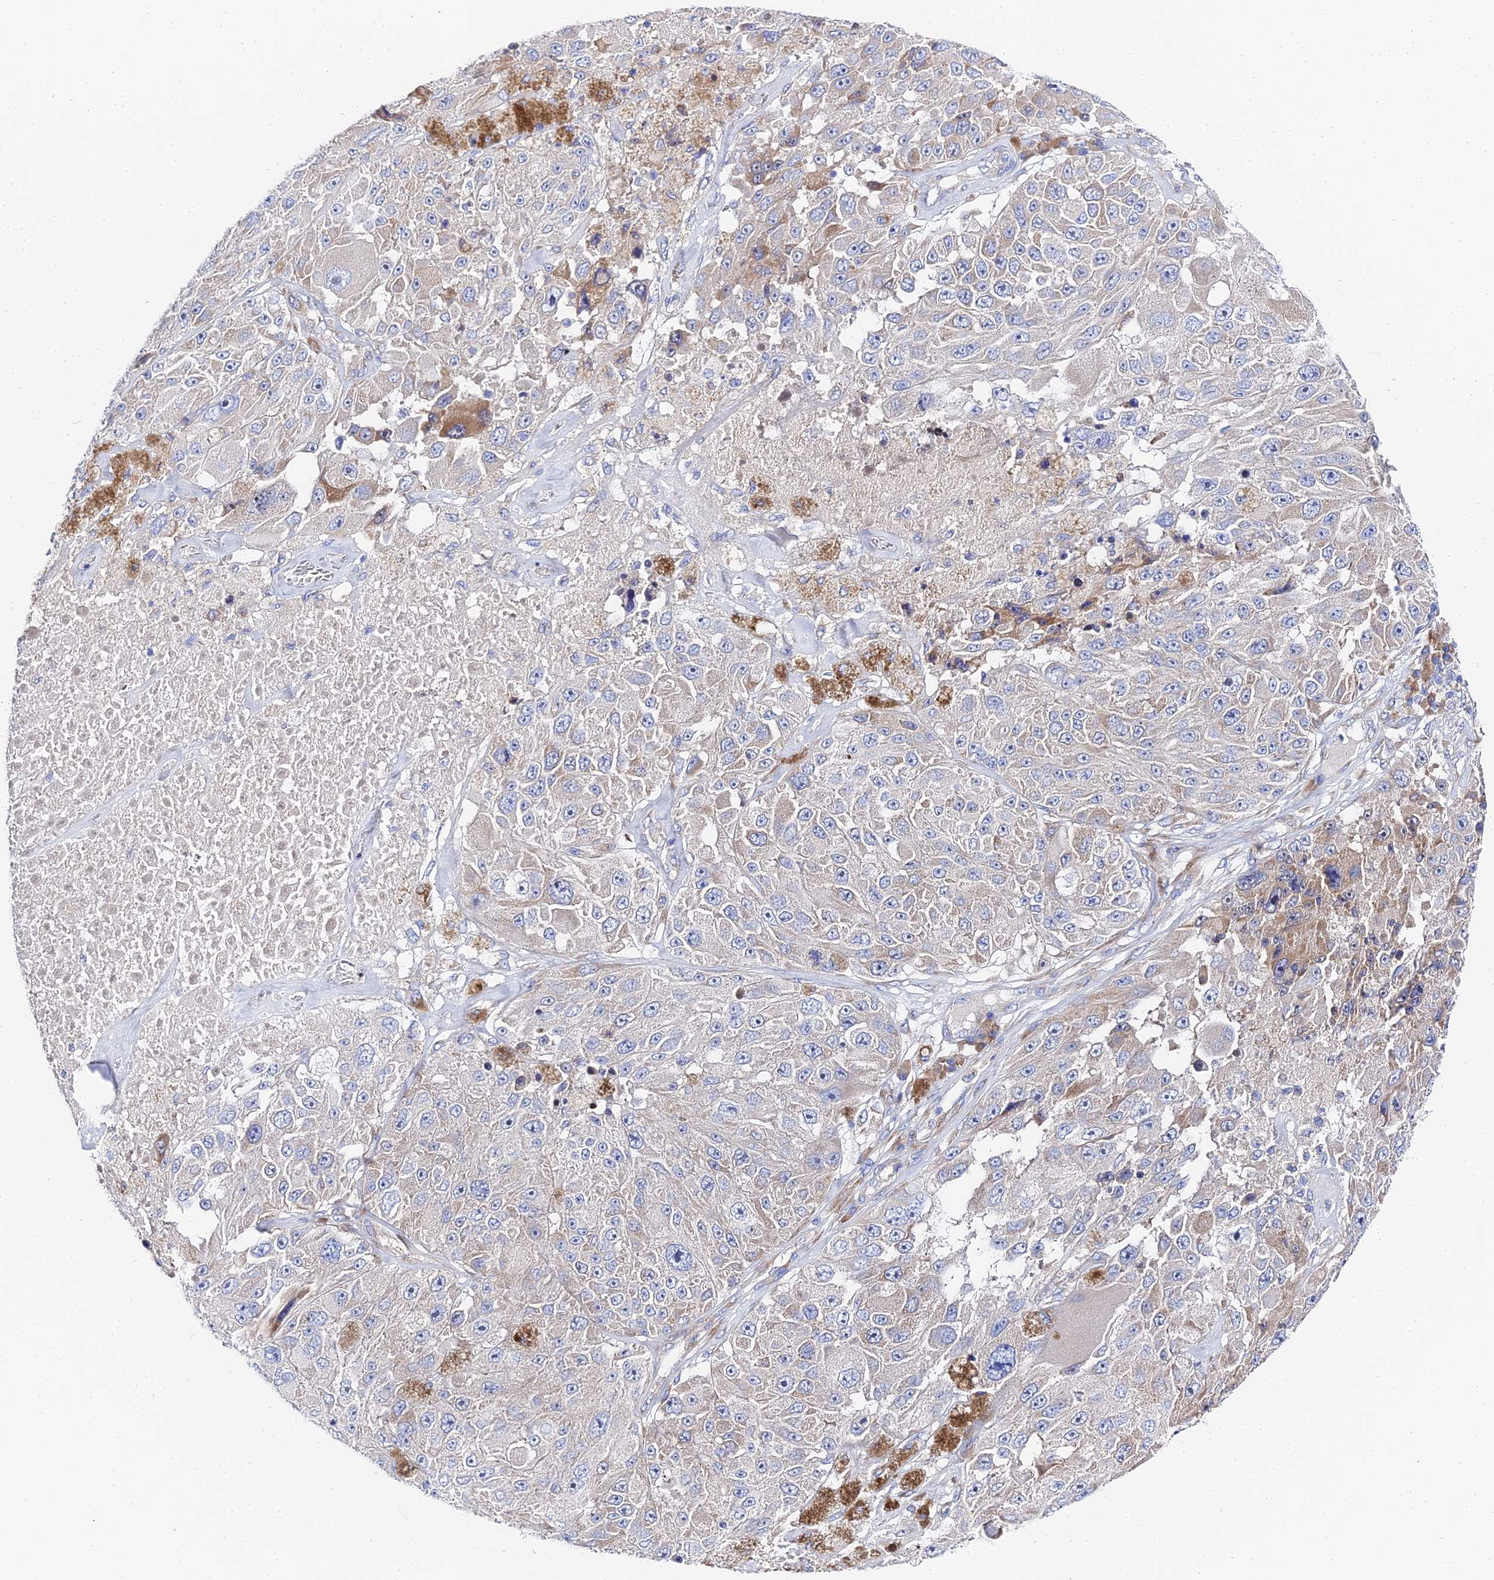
{"staining": {"intensity": "weak", "quantity": "<25%", "location": "cytoplasmic/membranous"}, "tissue": "melanoma", "cell_type": "Tumor cells", "image_type": "cancer", "snomed": [{"axis": "morphology", "description": "Malignant melanoma, Metastatic site"}, {"axis": "topography", "description": "Lymph node"}], "caption": "A photomicrograph of human malignant melanoma (metastatic site) is negative for staining in tumor cells. (DAB (3,3'-diaminobenzidine) immunohistochemistry with hematoxylin counter stain).", "gene": "PTTG1", "patient": {"sex": "male", "age": 62}}